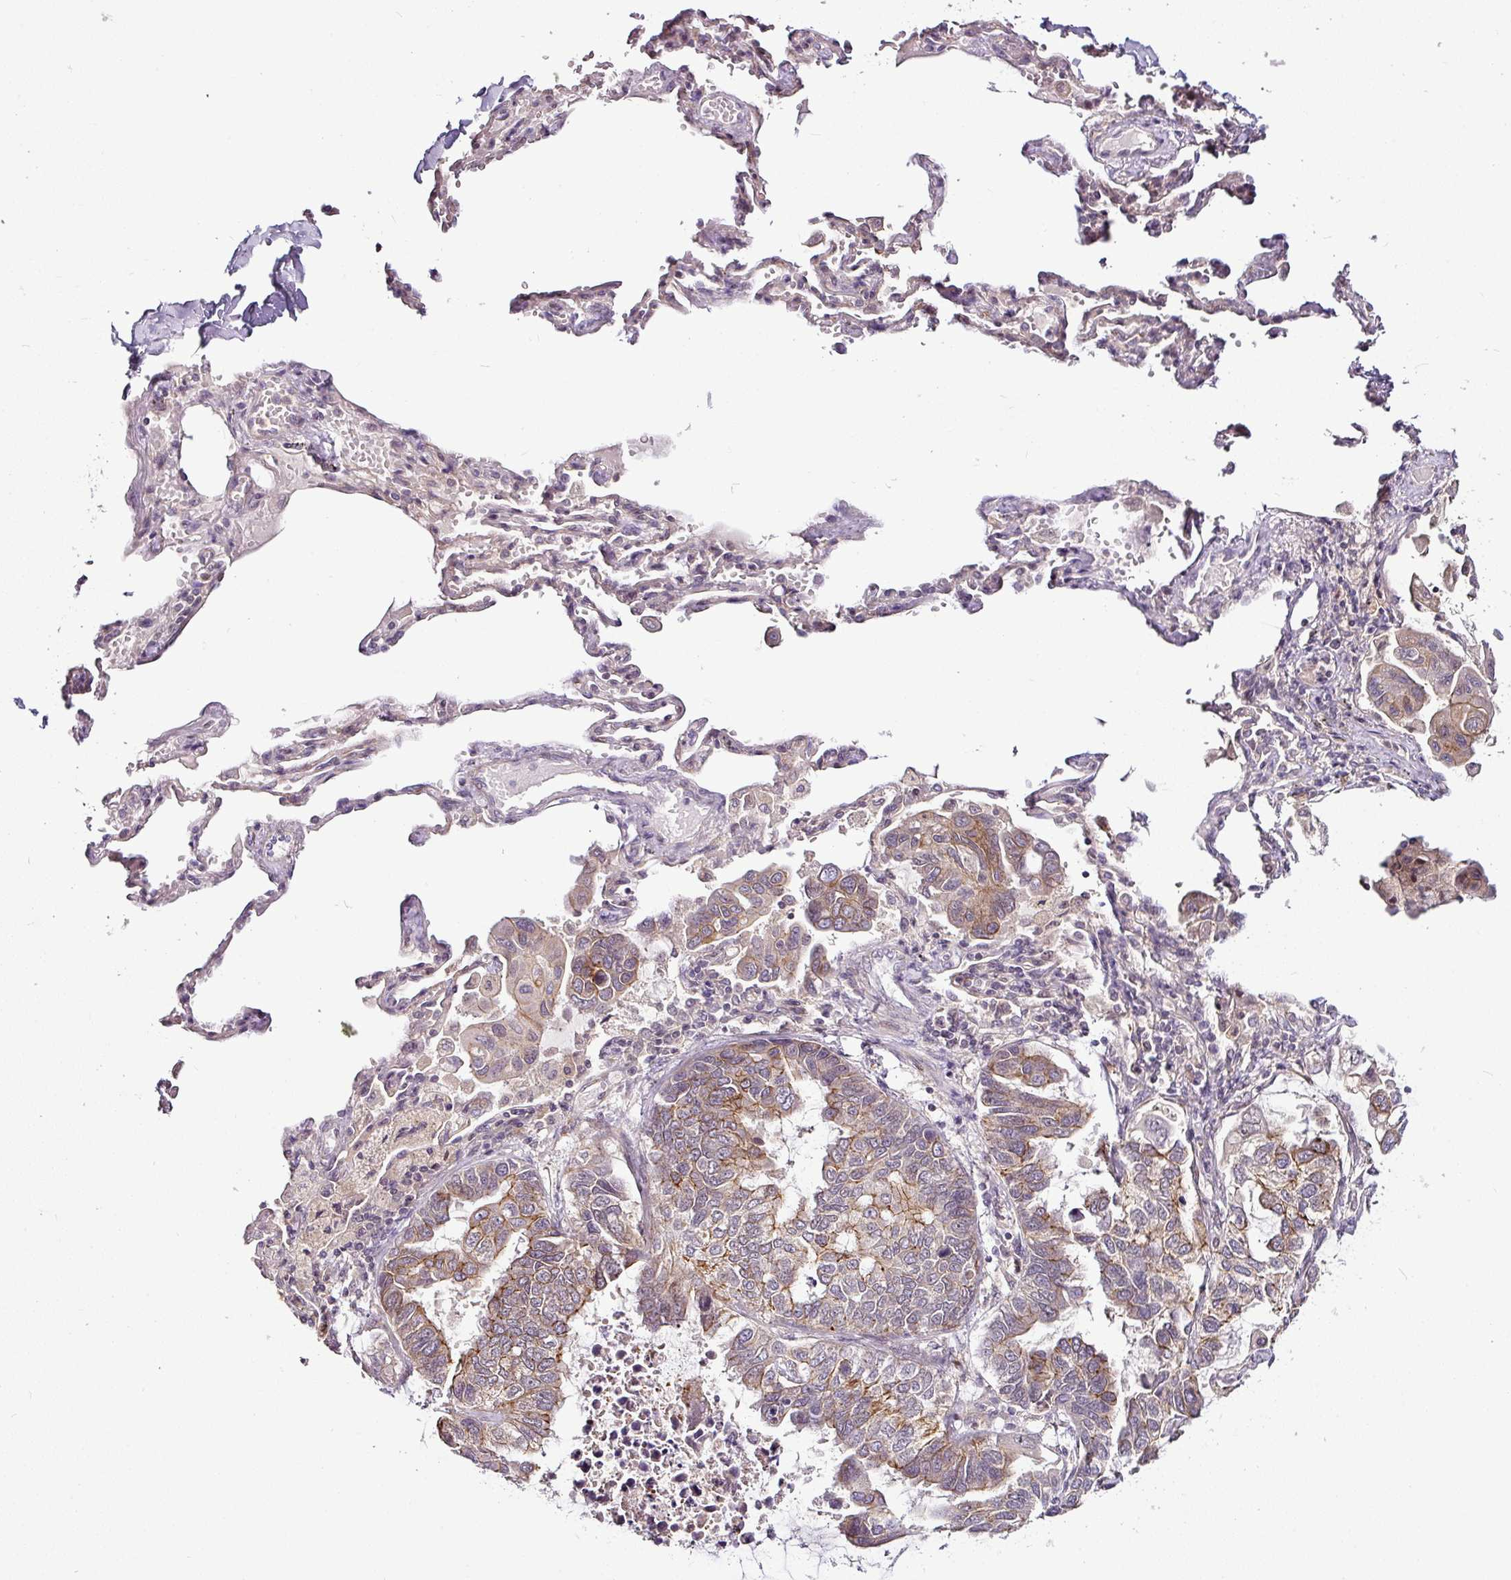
{"staining": {"intensity": "moderate", "quantity": ">75%", "location": "cytoplasmic/membranous"}, "tissue": "lung cancer", "cell_type": "Tumor cells", "image_type": "cancer", "snomed": [{"axis": "morphology", "description": "Adenocarcinoma, NOS"}, {"axis": "topography", "description": "Lung"}], "caption": "Immunohistochemical staining of lung adenocarcinoma shows moderate cytoplasmic/membranous protein expression in approximately >75% of tumor cells.", "gene": "DCAF13", "patient": {"sex": "male", "age": 64}}